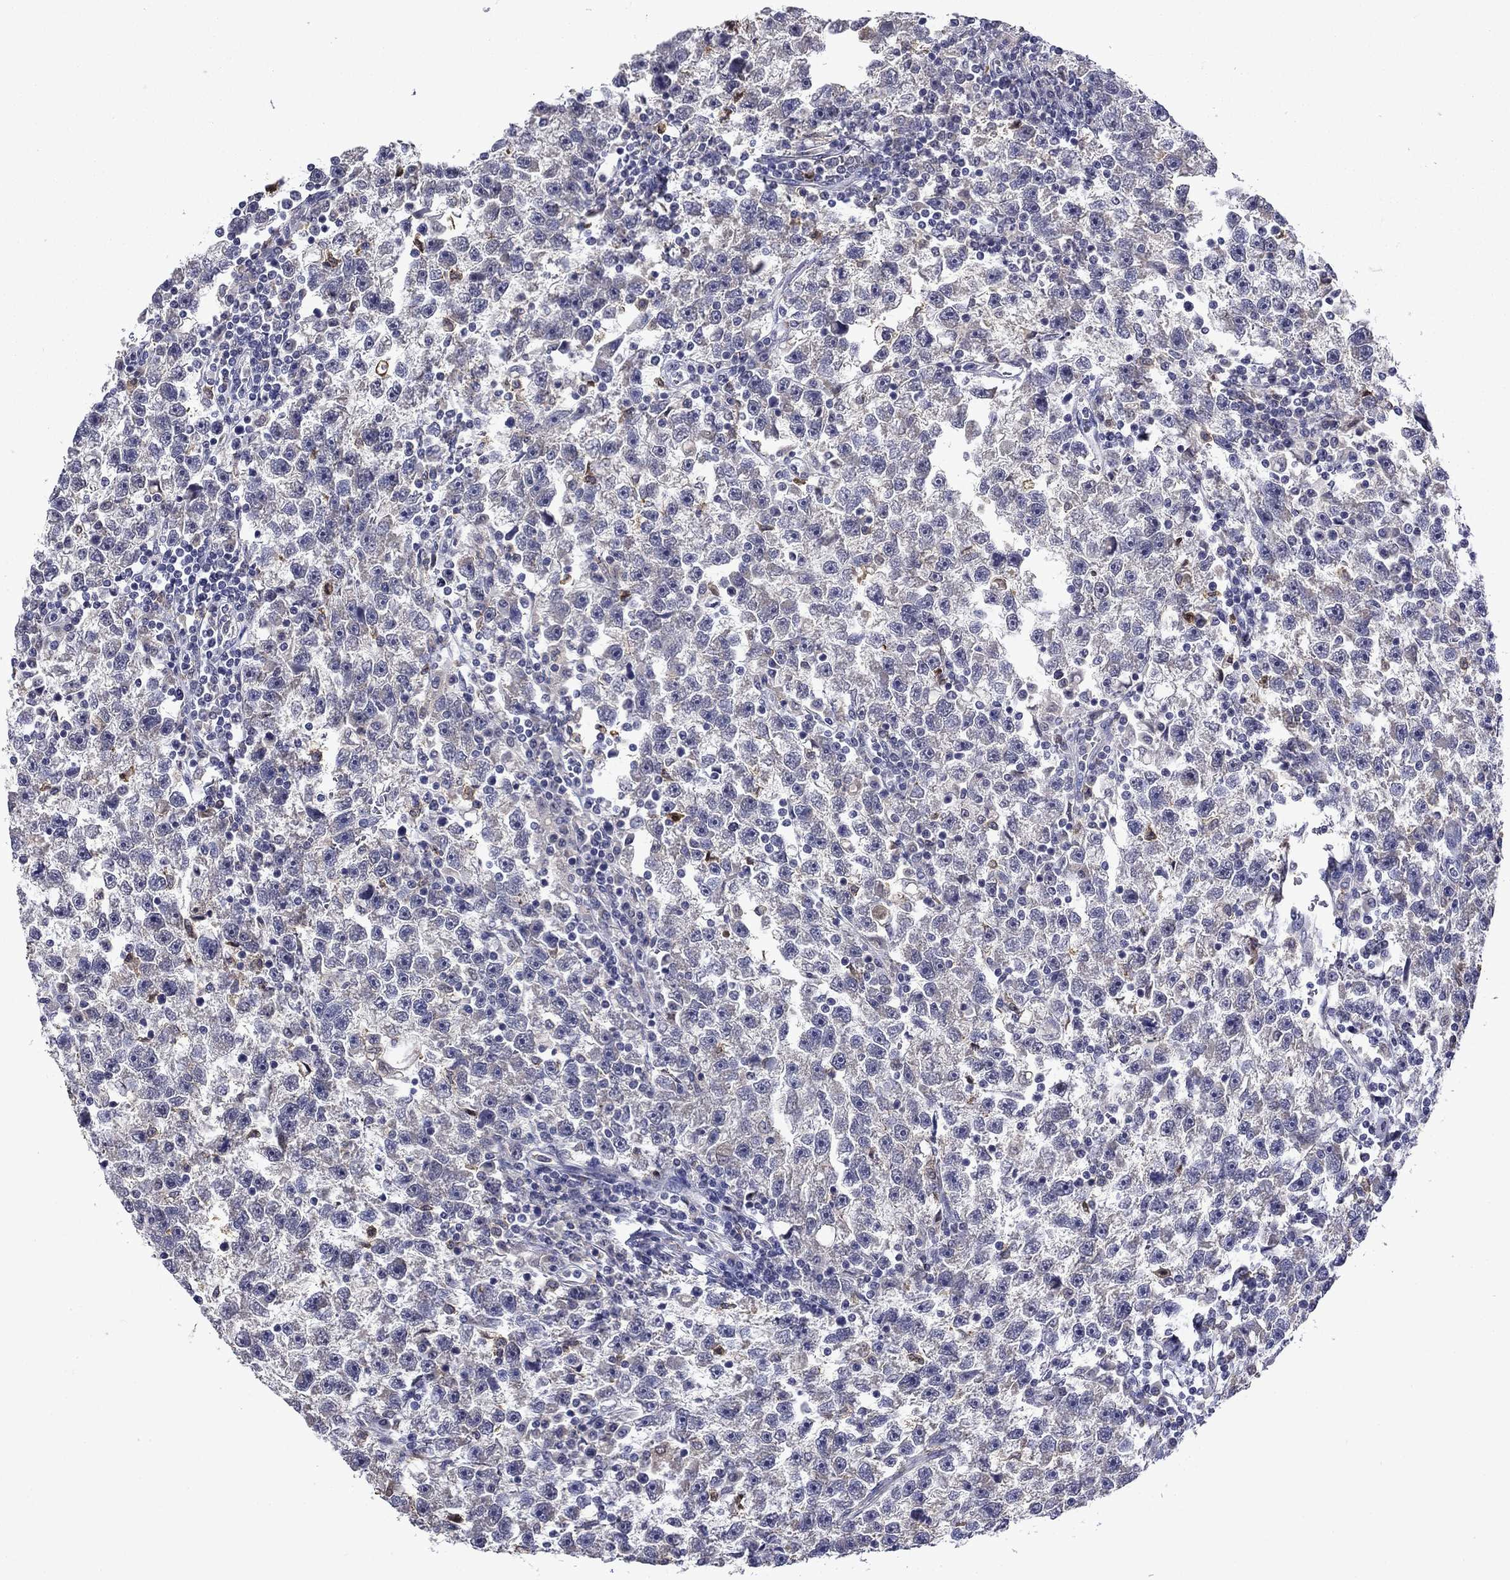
{"staining": {"intensity": "negative", "quantity": "none", "location": "none"}, "tissue": "testis cancer", "cell_type": "Tumor cells", "image_type": "cancer", "snomed": [{"axis": "morphology", "description": "Seminoma, NOS"}, {"axis": "topography", "description": "Testis"}], "caption": "The photomicrograph shows no significant expression in tumor cells of seminoma (testis).", "gene": "IRF5", "patient": {"sex": "male", "age": 47}}